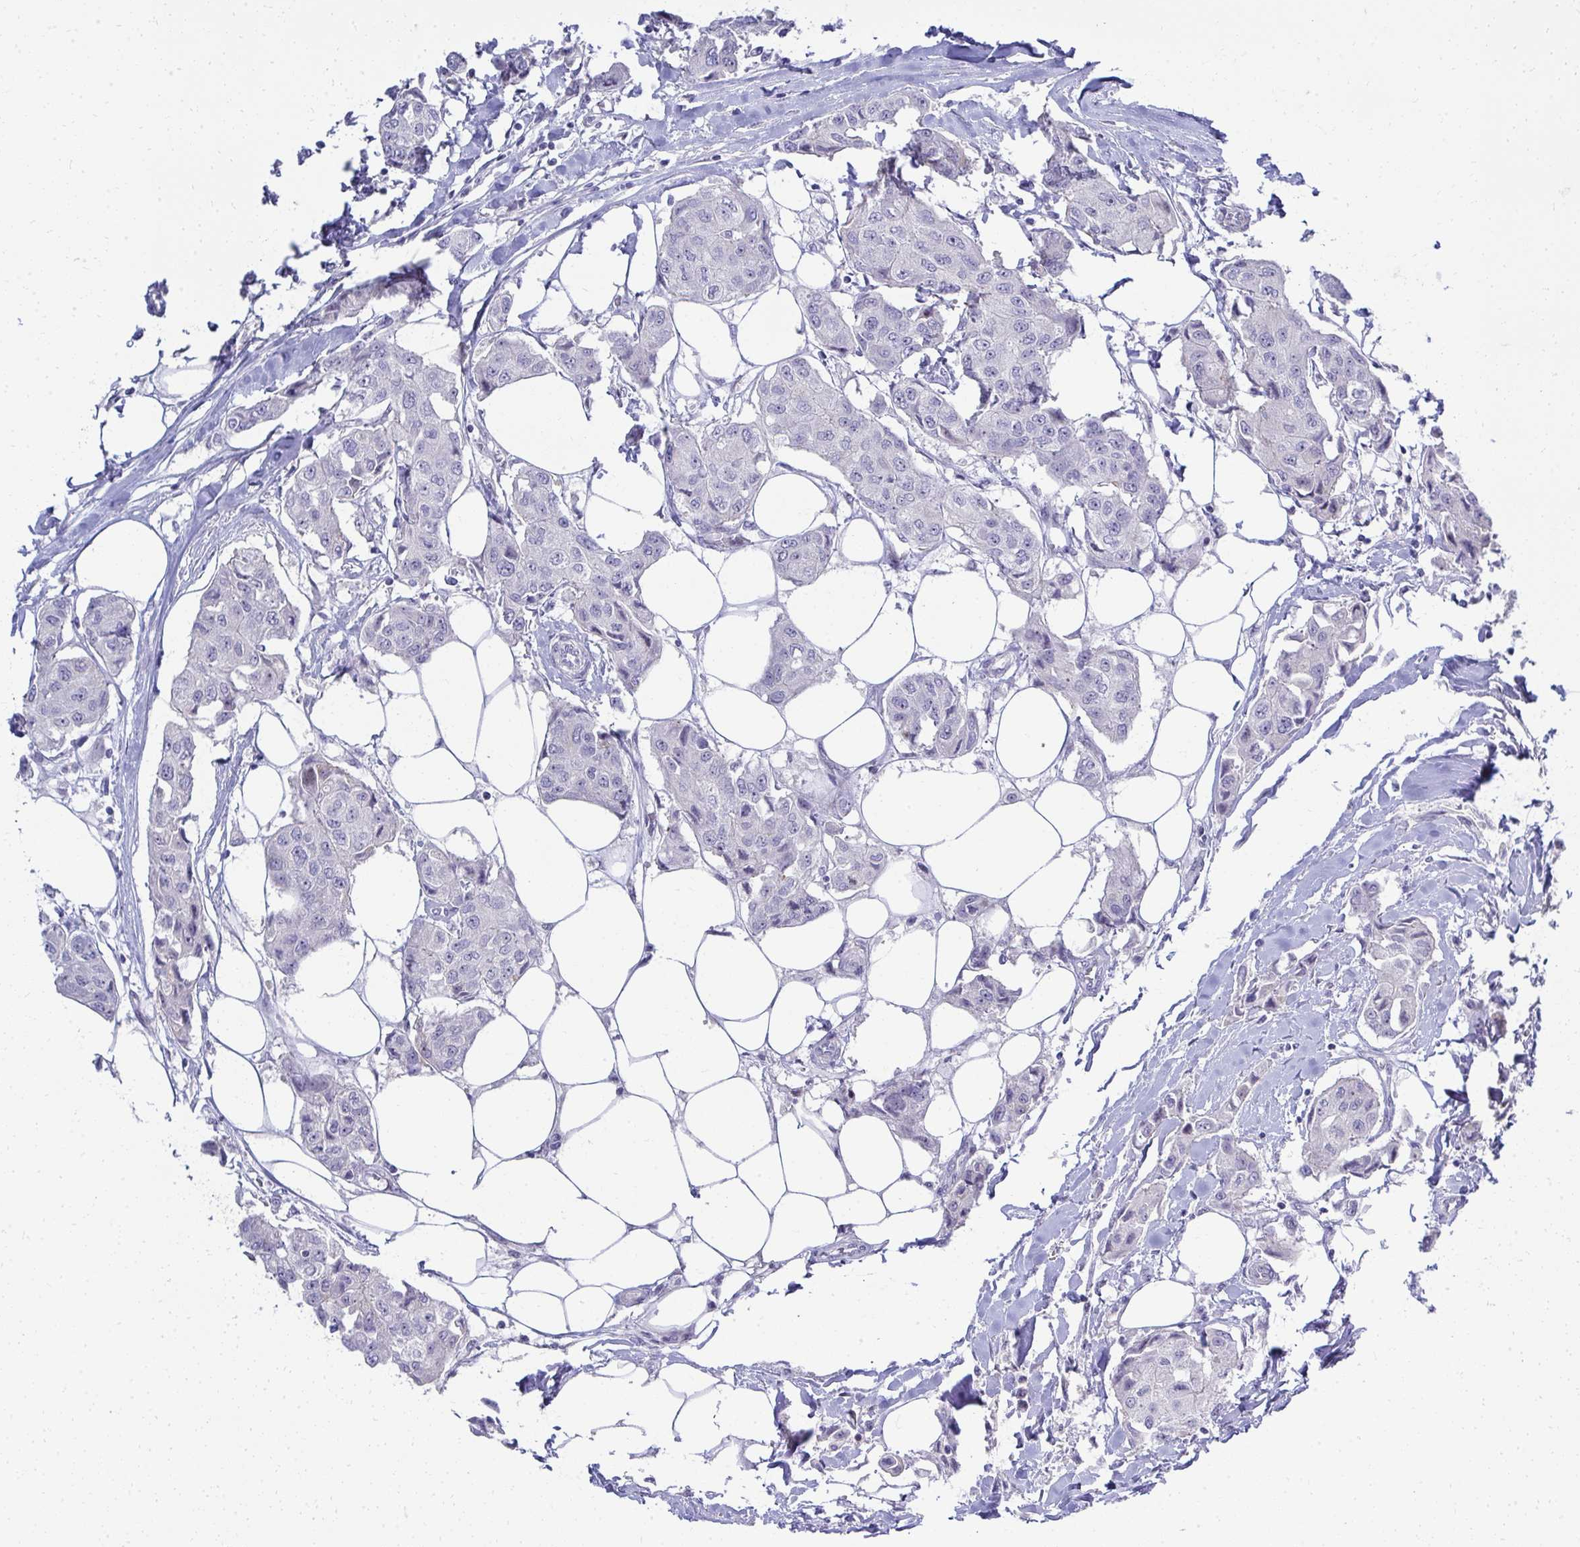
{"staining": {"intensity": "negative", "quantity": "none", "location": "none"}, "tissue": "breast cancer", "cell_type": "Tumor cells", "image_type": "cancer", "snomed": [{"axis": "morphology", "description": "Duct carcinoma"}, {"axis": "topography", "description": "Breast"}, {"axis": "topography", "description": "Lymph node"}], "caption": "Micrograph shows no protein expression in tumor cells of breast cancer tissue.", "gene": "EID3", "patient": {"sex": "female", "age": 80}}